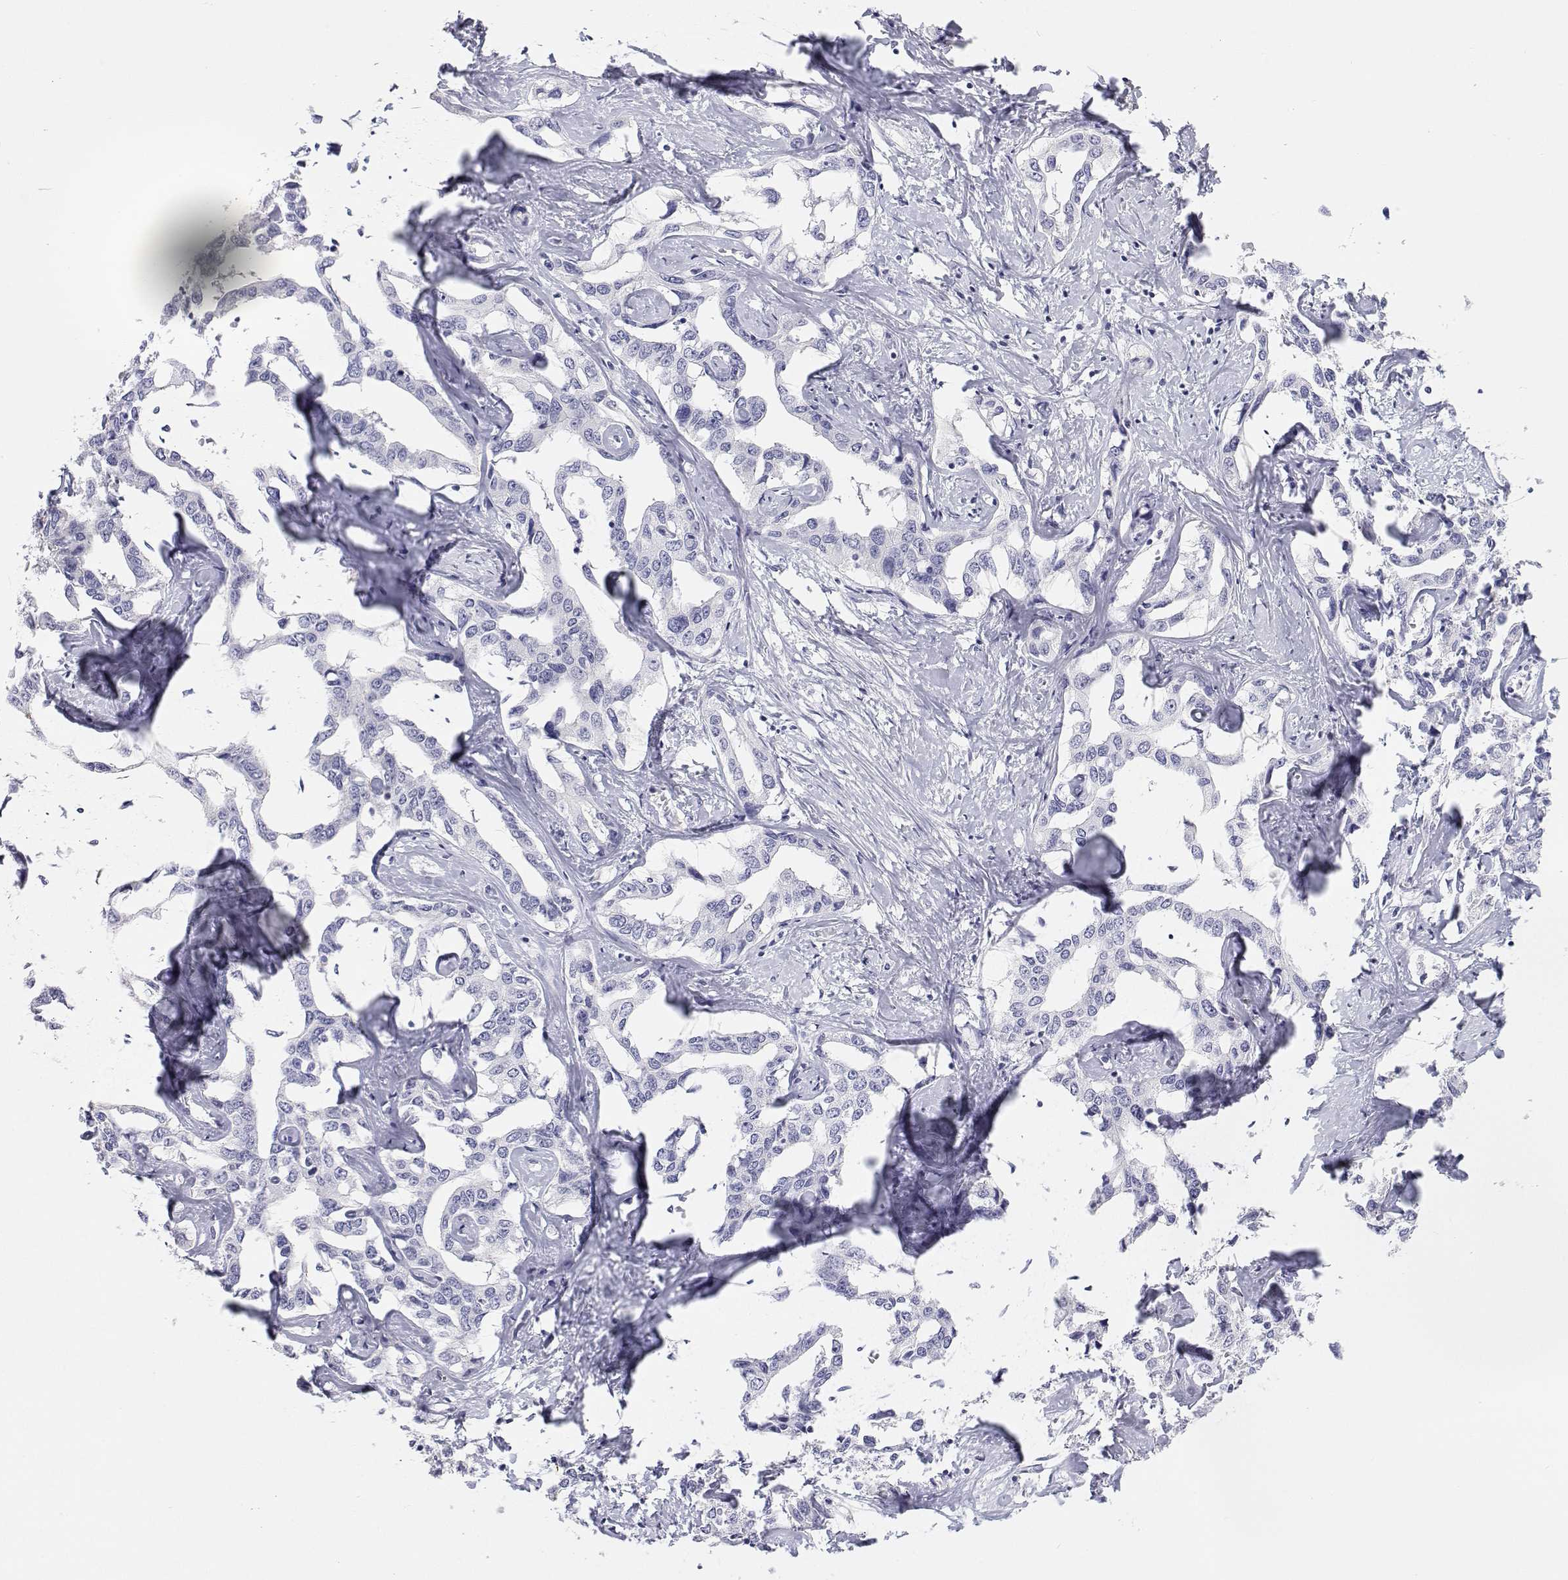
{"staining": {"intensity": "negative", "quantity": "none", "location": "none"}, "tissue": "liver cancer", "cell_type": "Tumor cells", "image_type": "cancer", "snomed": [{"axis": "morphology", "description": "Cholangiocarcinoma"}, {"axis": "topography", "description": "Liver"}], "caption": "There is no significant staining in tumor cells of liver cancer (cholangiocarcinoma).", "gene": "BHMT", "patient": {"sex": "male", "age": 59}}